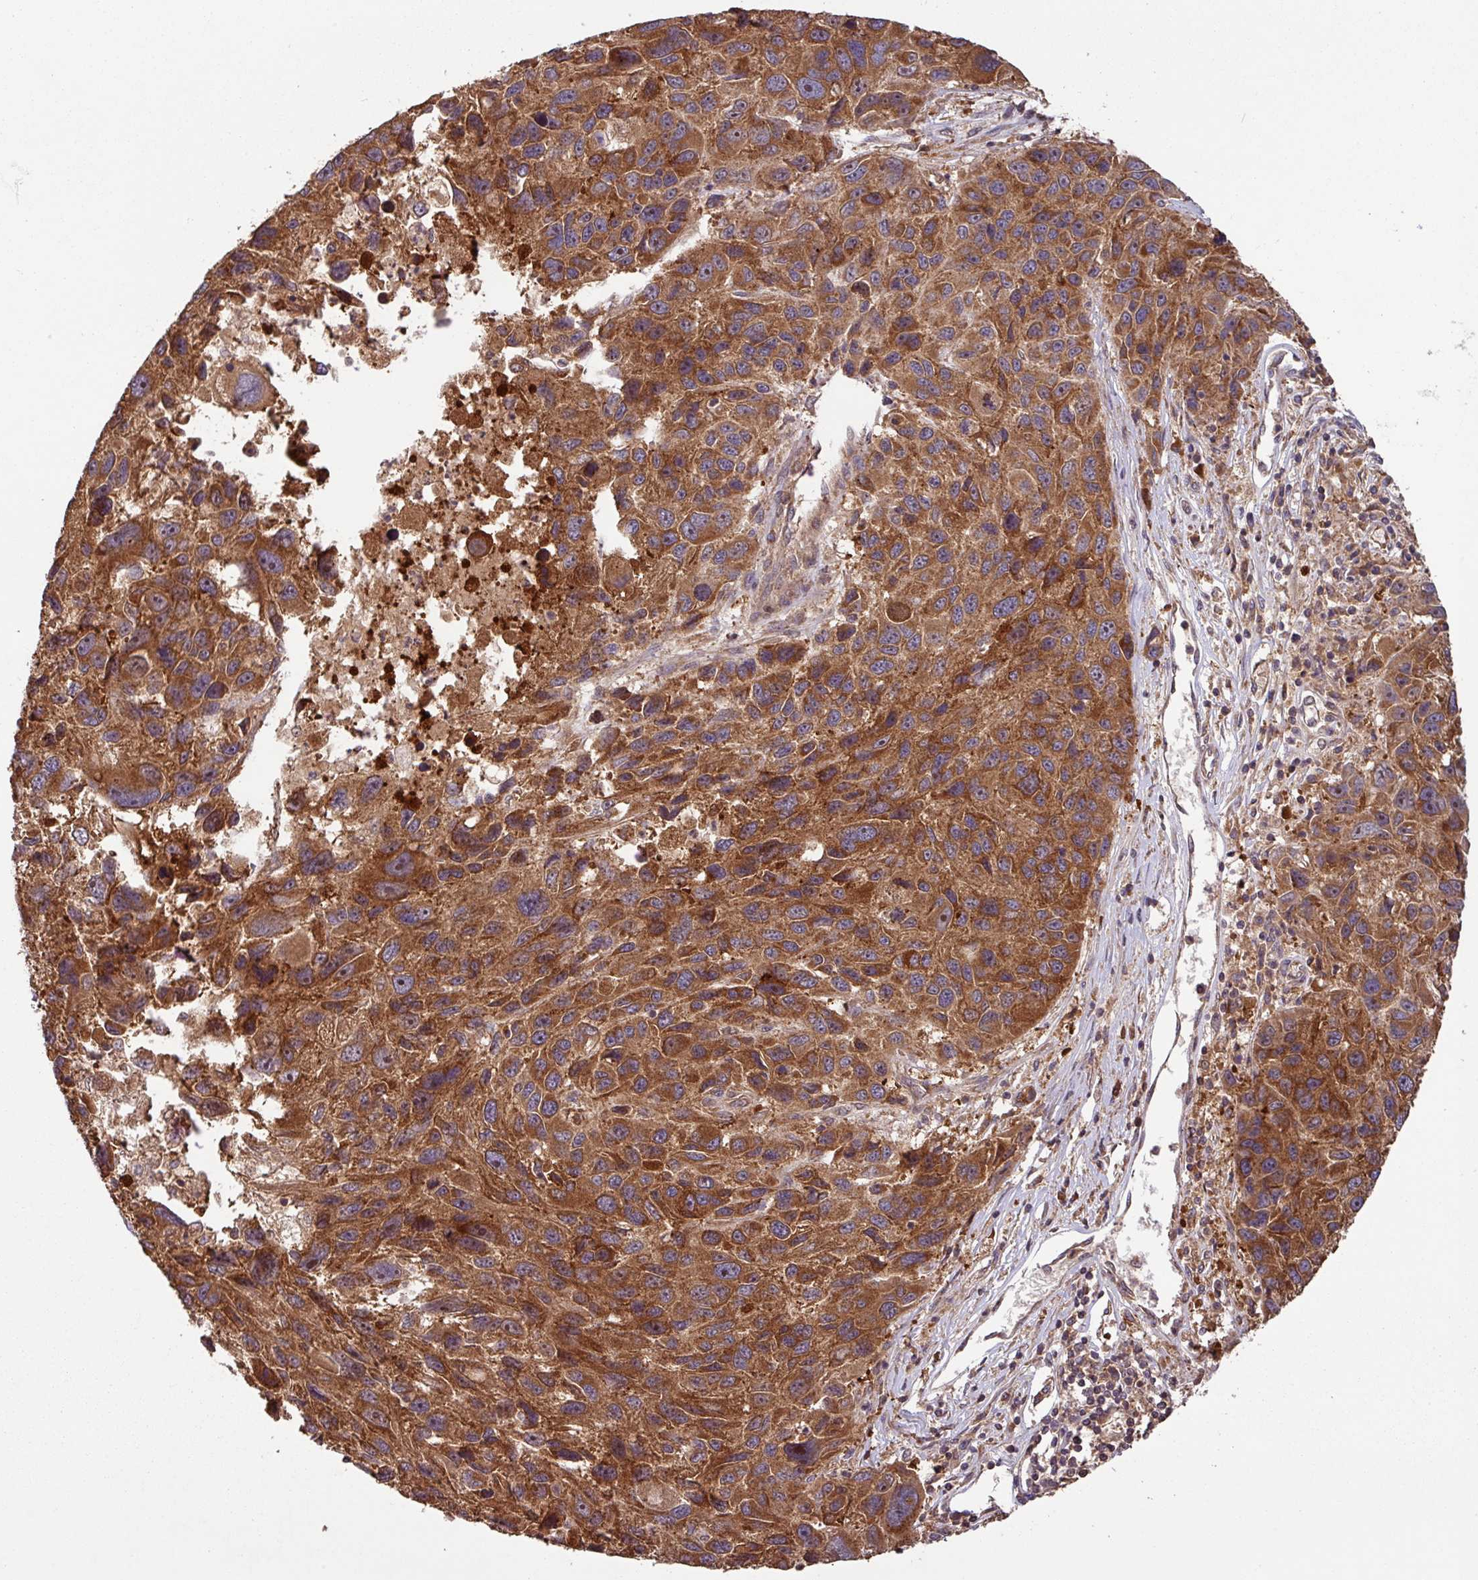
{"staining": {"intensity": "strong", "quantity": ">75%", "location": "cytoplasmic/membranous"}, "tissue": "melanoma", "cell_type": "Tumor cells", "image_type": "cancer", "snomed": [{"axis": "morphology", "description": "Malignant melanoma, NOS"}, {"axis": "topography", "description": "Skin"}], "caption": "DAB immunohistochemical staining of melanoma reveals strong cytoplasmic/membranous protein positivity in about >75% of tumor cells.", "gene": "MRRF", "patient": {"sex": "male", "age": 53}}